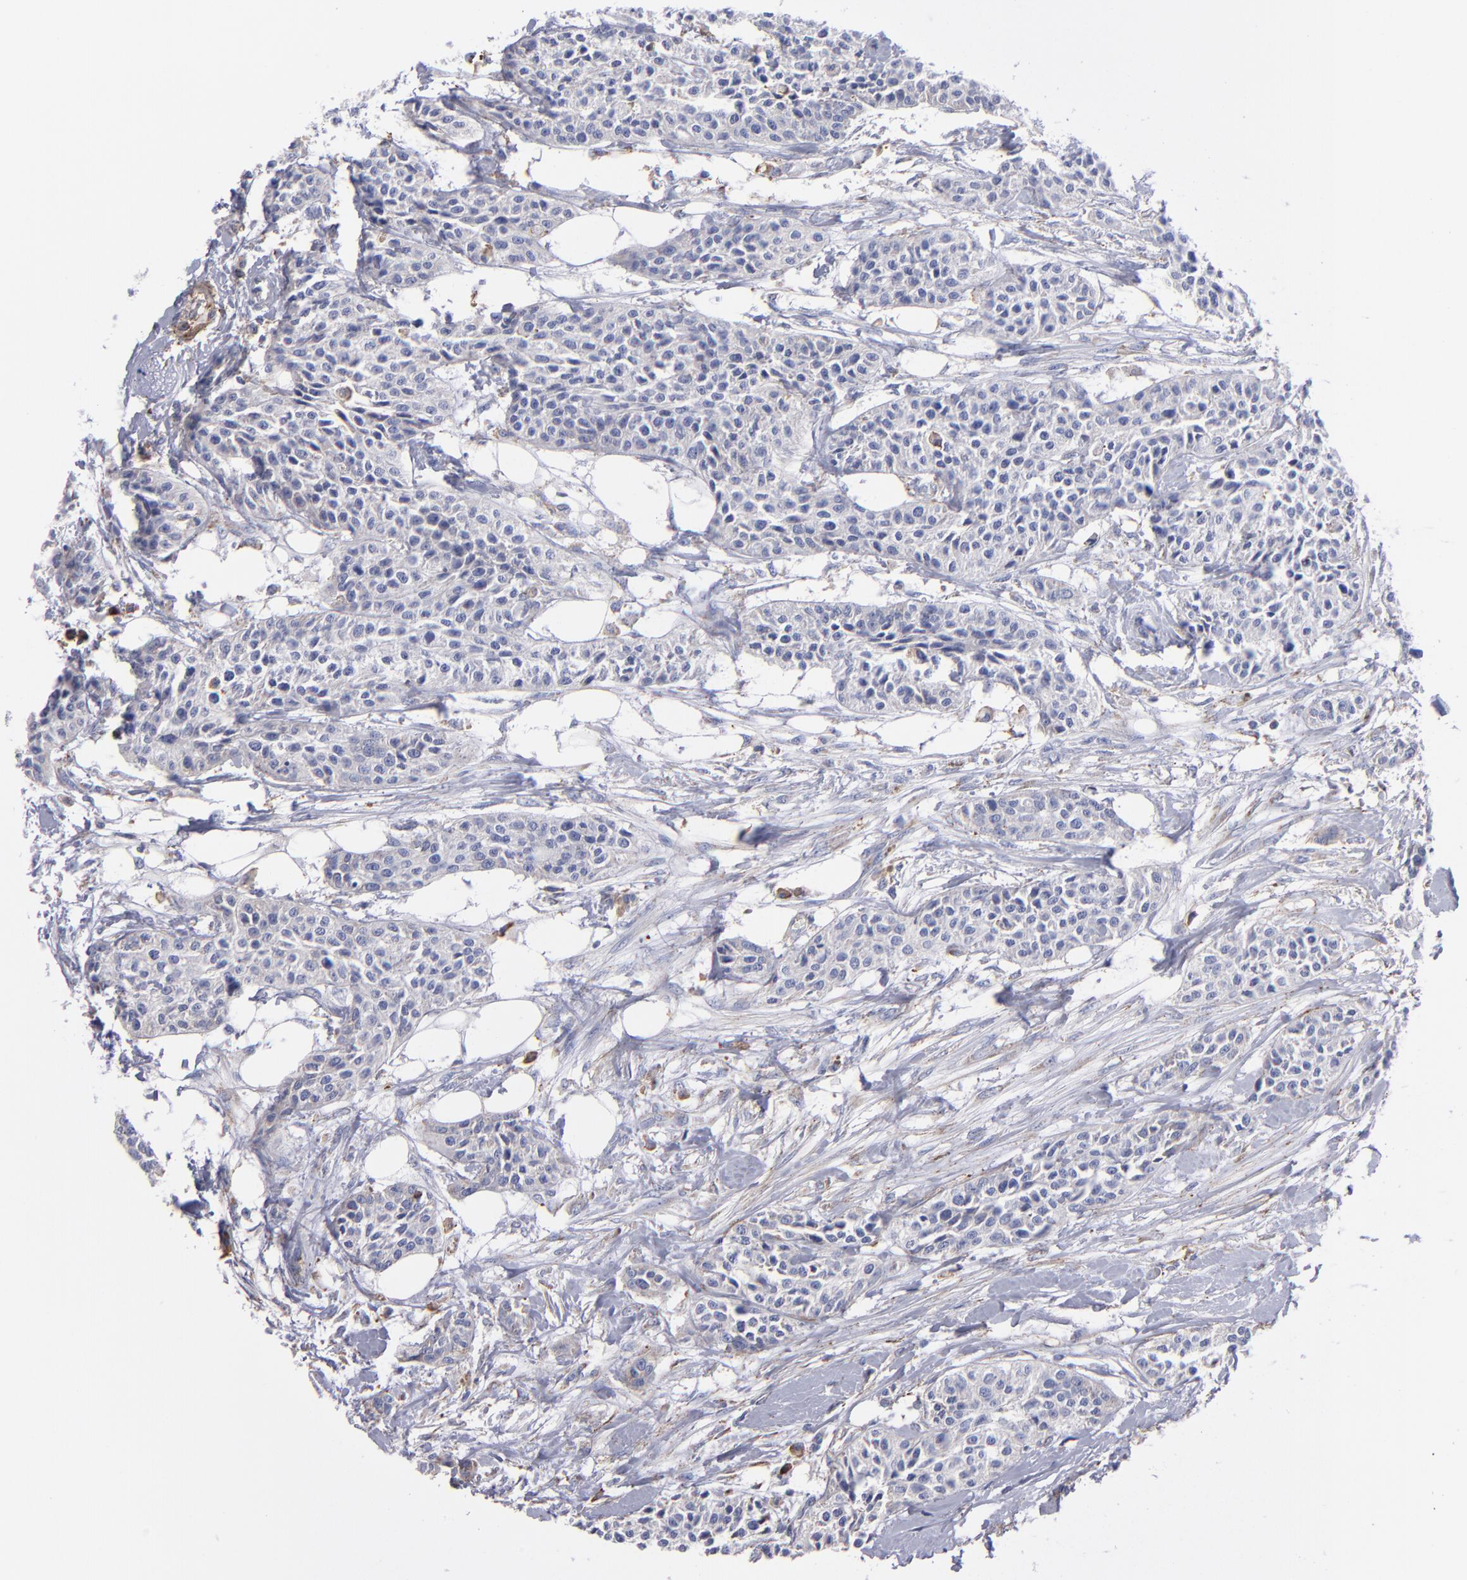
{"staining": {"intensity": "negative", "quantity": "none", "location": "none"}, "tissue": "urothelial cancer", "cell_type": "Tumor cells", "image_type": "cancer", "snomed": [{"axis": "morphology", "description": "Urothelial carcinoma, High grade"}, {"axis": "topography", "description": "Urinary bladder"}], "caption": "Immunohistochemistry (IHC) photomicrograph of neoplastic tissue: urothelial carcinoma (high-grade) stained with DAB (3,3'-diaminobenzidine) reveals no significant protein expression in tumor cells.", "gene": "MFGE8", "patient": {"sex": "male", "age": 56}}